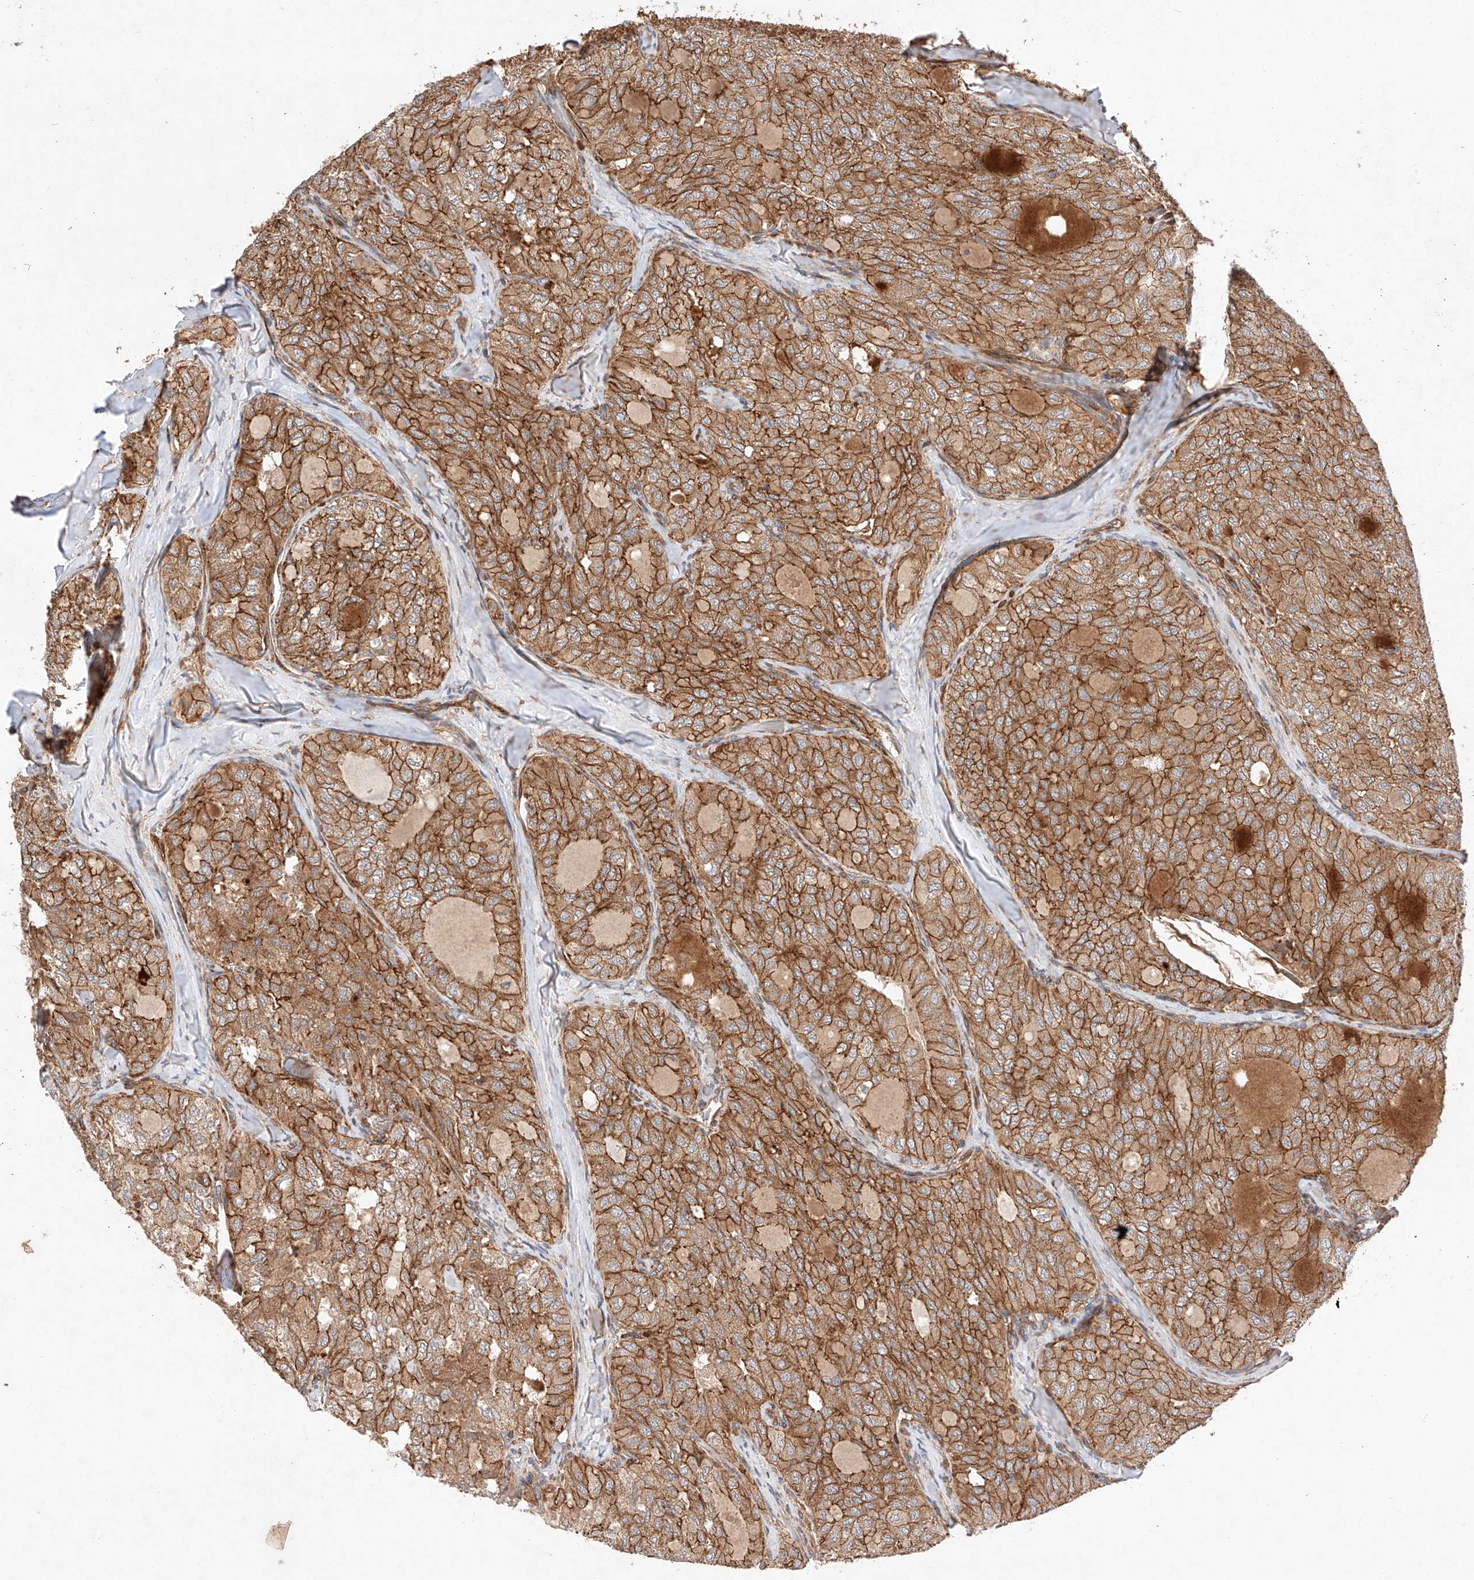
{"staining": {"intensity": "strong", "quantity": ">75%", "location": "cytoplasmic/membranous"}, "tissue": "thyroid cancer", "cell_type": "Tumor cells", "image_type": "cancer", "snomed": [{"axis": "morphology", "description": "Follicular adenoma carcinoma, NOS"}, {"axis": "topography", "description": "Thyroid gland"}], "caption": "This image displays immunohistochemistry staining of thyroid follicular adenoma carcinoma, with high strong cytoplasmic/membranous staining in about >75% of tumor cells.", "gene": "RAB23", "patient": {"sex": "male", "age": 75}}